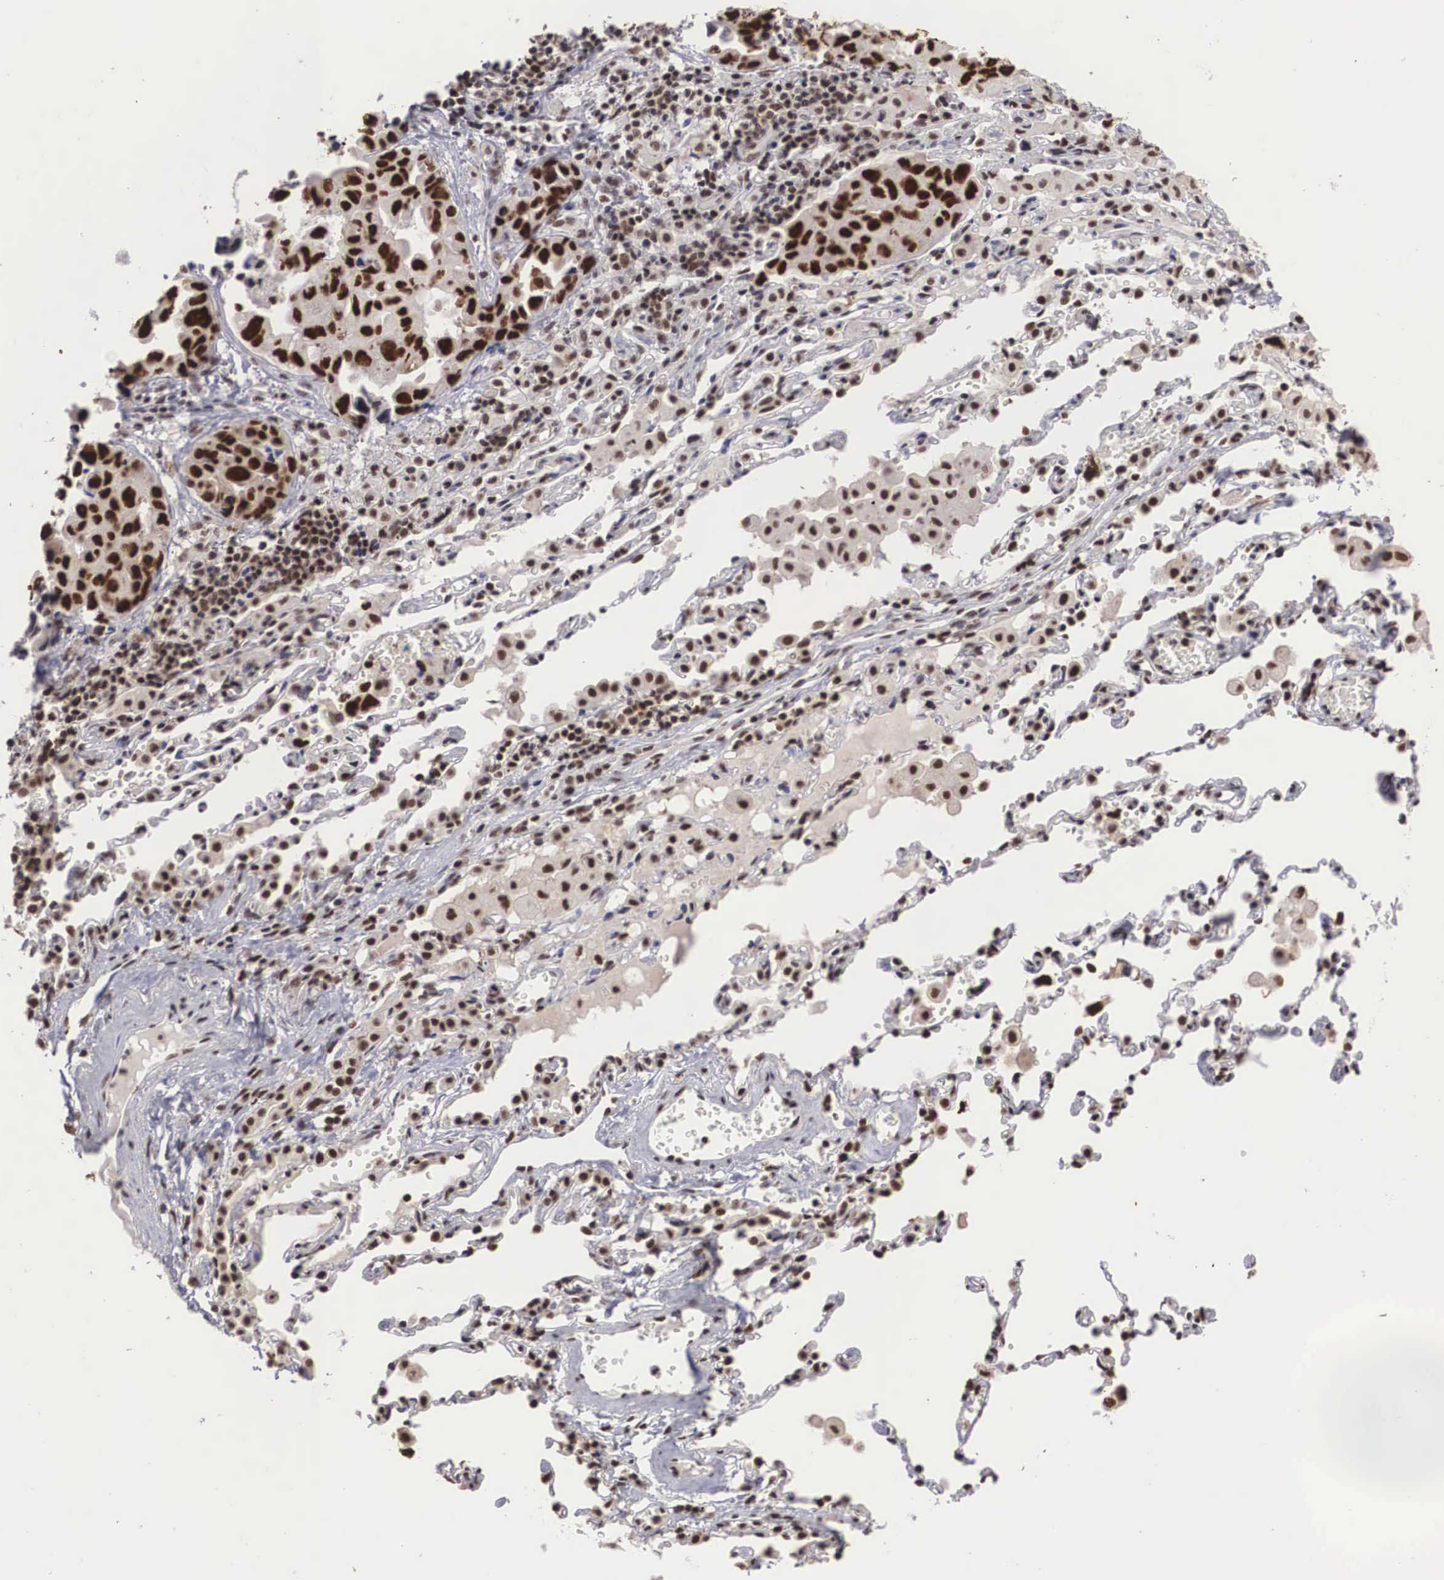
{"staining": {"intensity": "strong", "quantity": ">75%", "location": "nuclear"}, "tissue": "lung cancer", "cell_type": "Tumor cells", "image_type": "cancer", "snomed": [{"axis": "morphology", "description": "Adenocarcinoma, NOS"}, {"axis": "topography", "description": "Lung"}], "caption": "This is an image of immunohistochemistry staining of lung cancer, which shows strong expression in the nuclear of tumor cells.", "gene": "HTATSF1", "patient": {"sex": "male", "age": 64}}